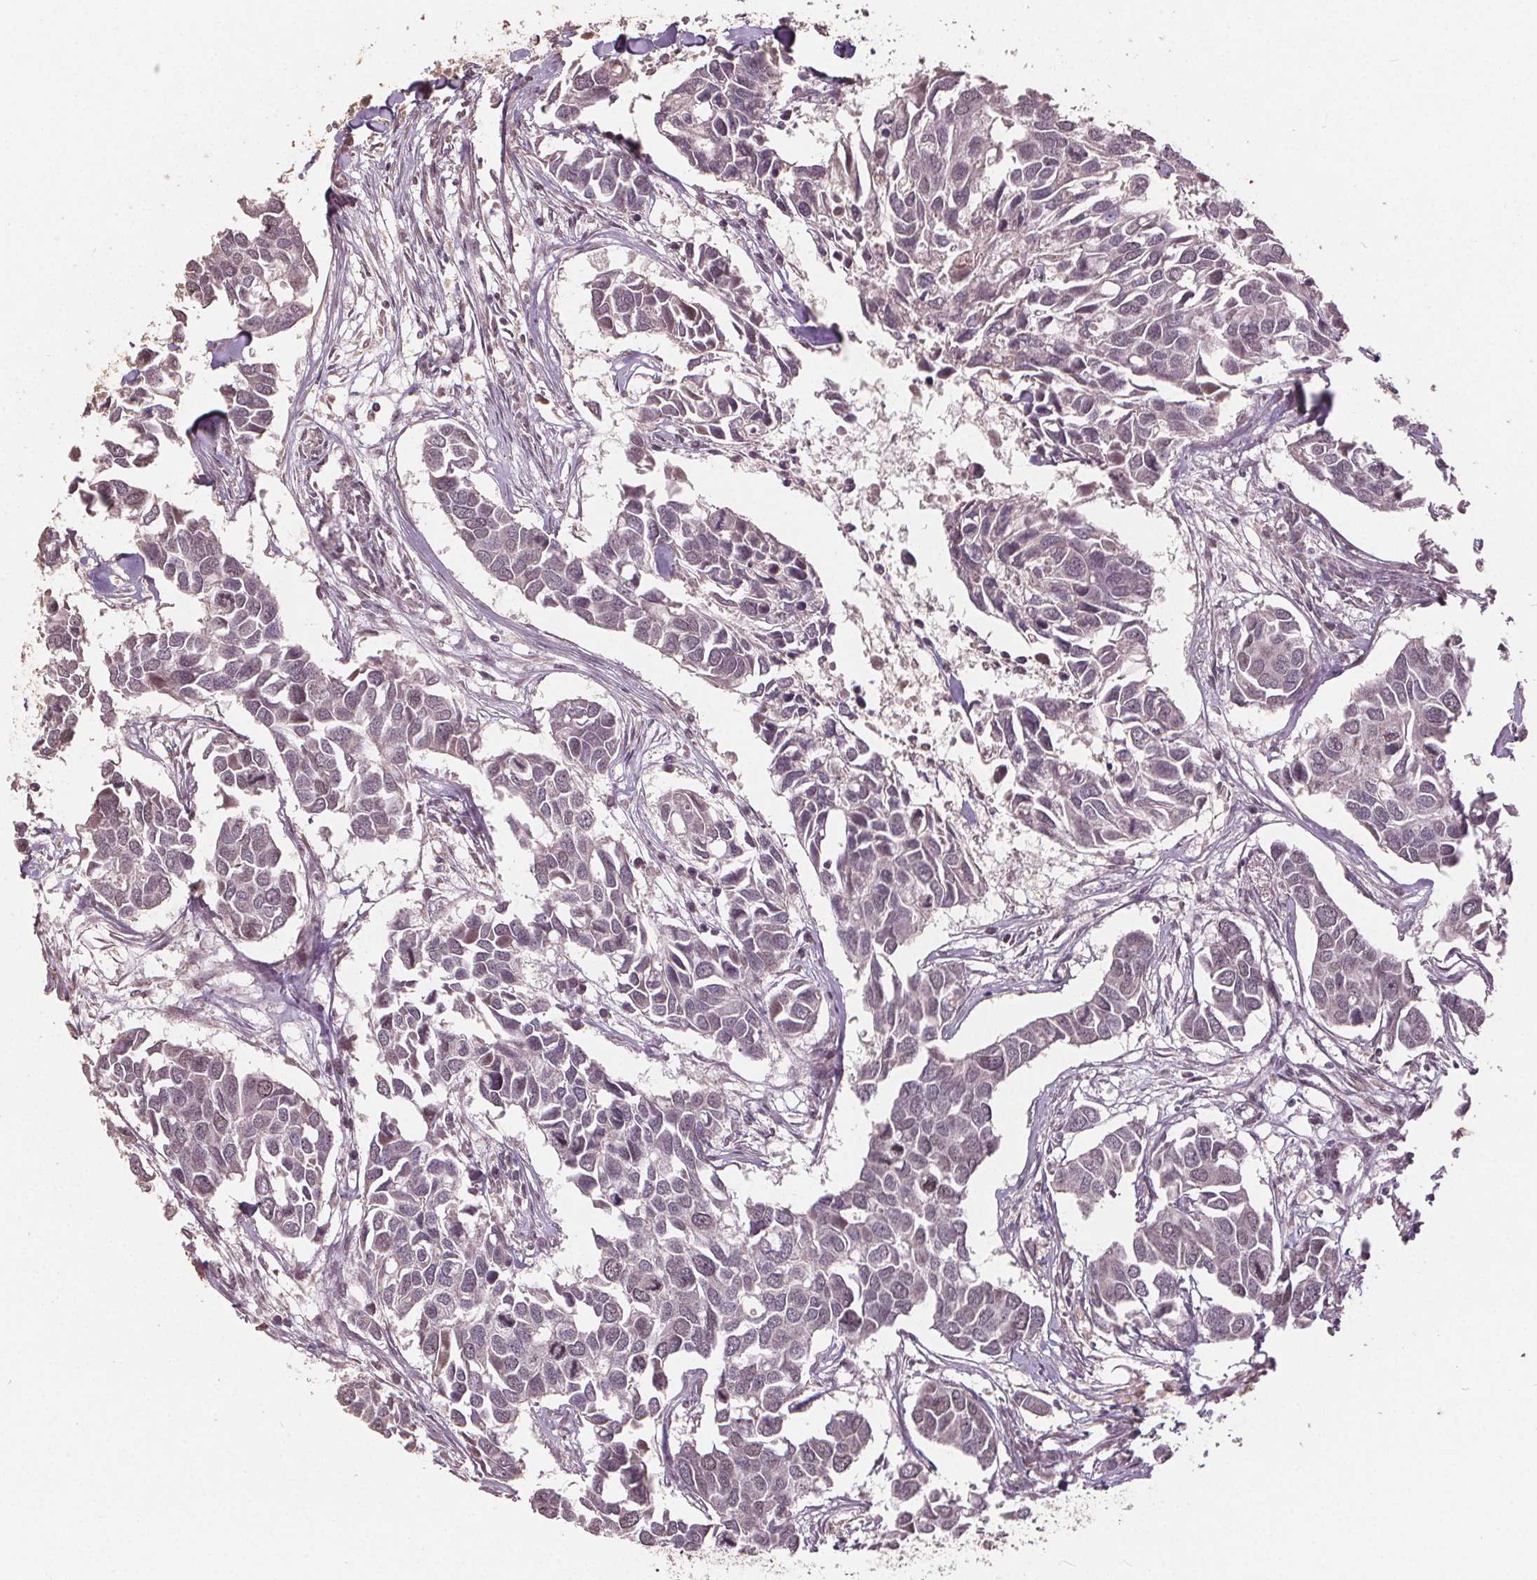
{"staining": {"intensity": "negative", "quantity": "none", "location": "none"}, "tissue": "breast cancer", "cell_type": "Tumor cells", "image_type": "cancer", "snomed": [{"axis": "morphology", "description": "Duct carcinoma"}, {"axis": "topography", "description": "Breast"}], "caption": "IHC histopathology image of neoplastic tissue: human breast cancer (invasive ductal carcinoma) stained with DAB (3,3'-diaminobenzidine) displays no significant protein staining in tumor cells. Brightfield microscopy of immunohistochemistry (IHC) stained with DAB (3,3'-diaminobenzidine) (brown) and hematoxylin (blue), captured at high magnification.", "gene": "DNMT3B", "patient": {"sex": "female", "age": 83}}